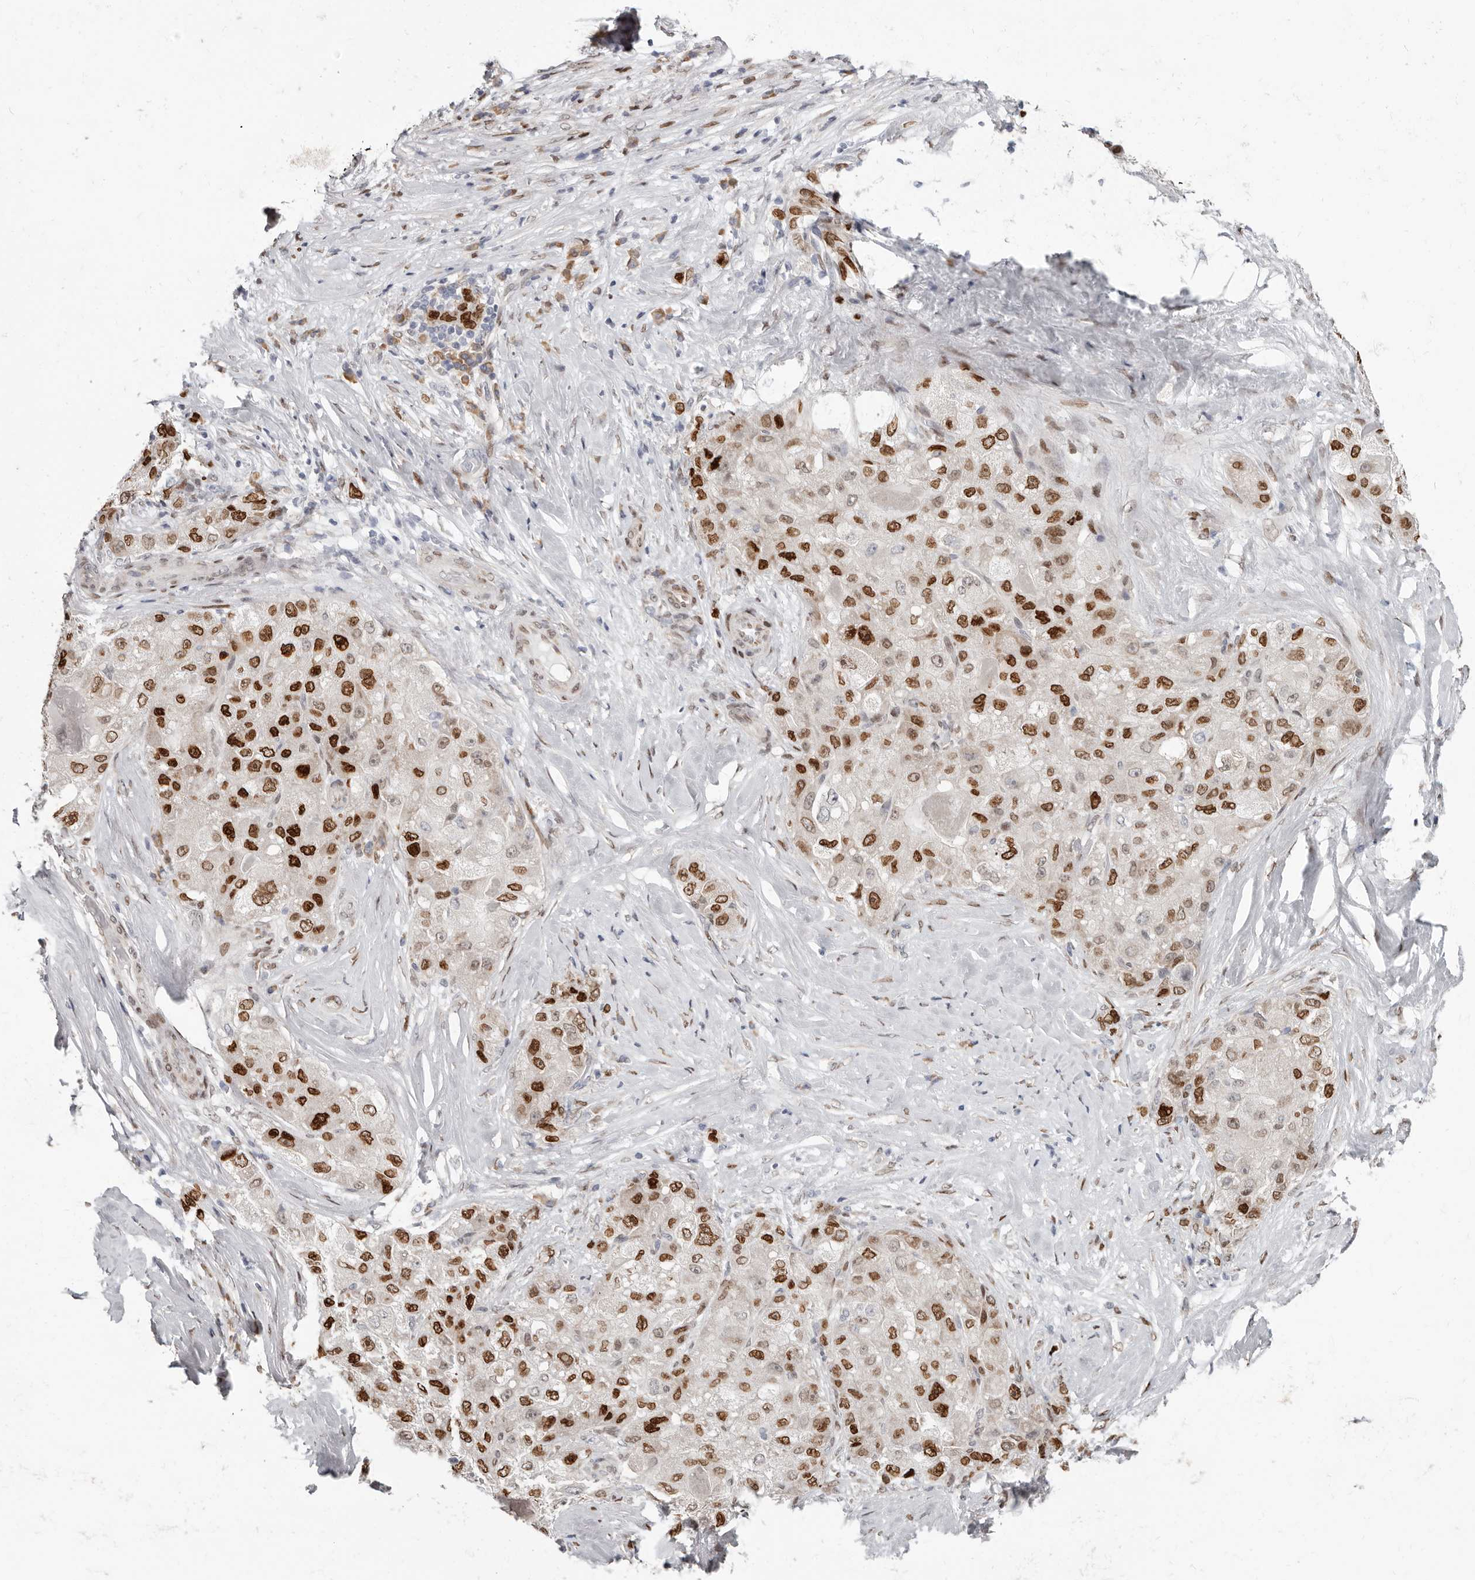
{"staining": {"intensity": "strong", "quantity": ">75%", "location": "nuclear"}, "tissue": "liver cancer", "cell_type": "Tumor cells", "image_type": "cancer", "snomed": [{"axis": "morphology", "description": "Carcinoma, Hepatocellular, NOS"}, {"axis": "topography", "description": "Liver"}], "caption": "Strong nuclear protein expression is identified in about >75% of tumor cells in liver hepatocellular carcinoma.", "gene": "SRP19", "patient": {"sex": "male", "age": 80}}